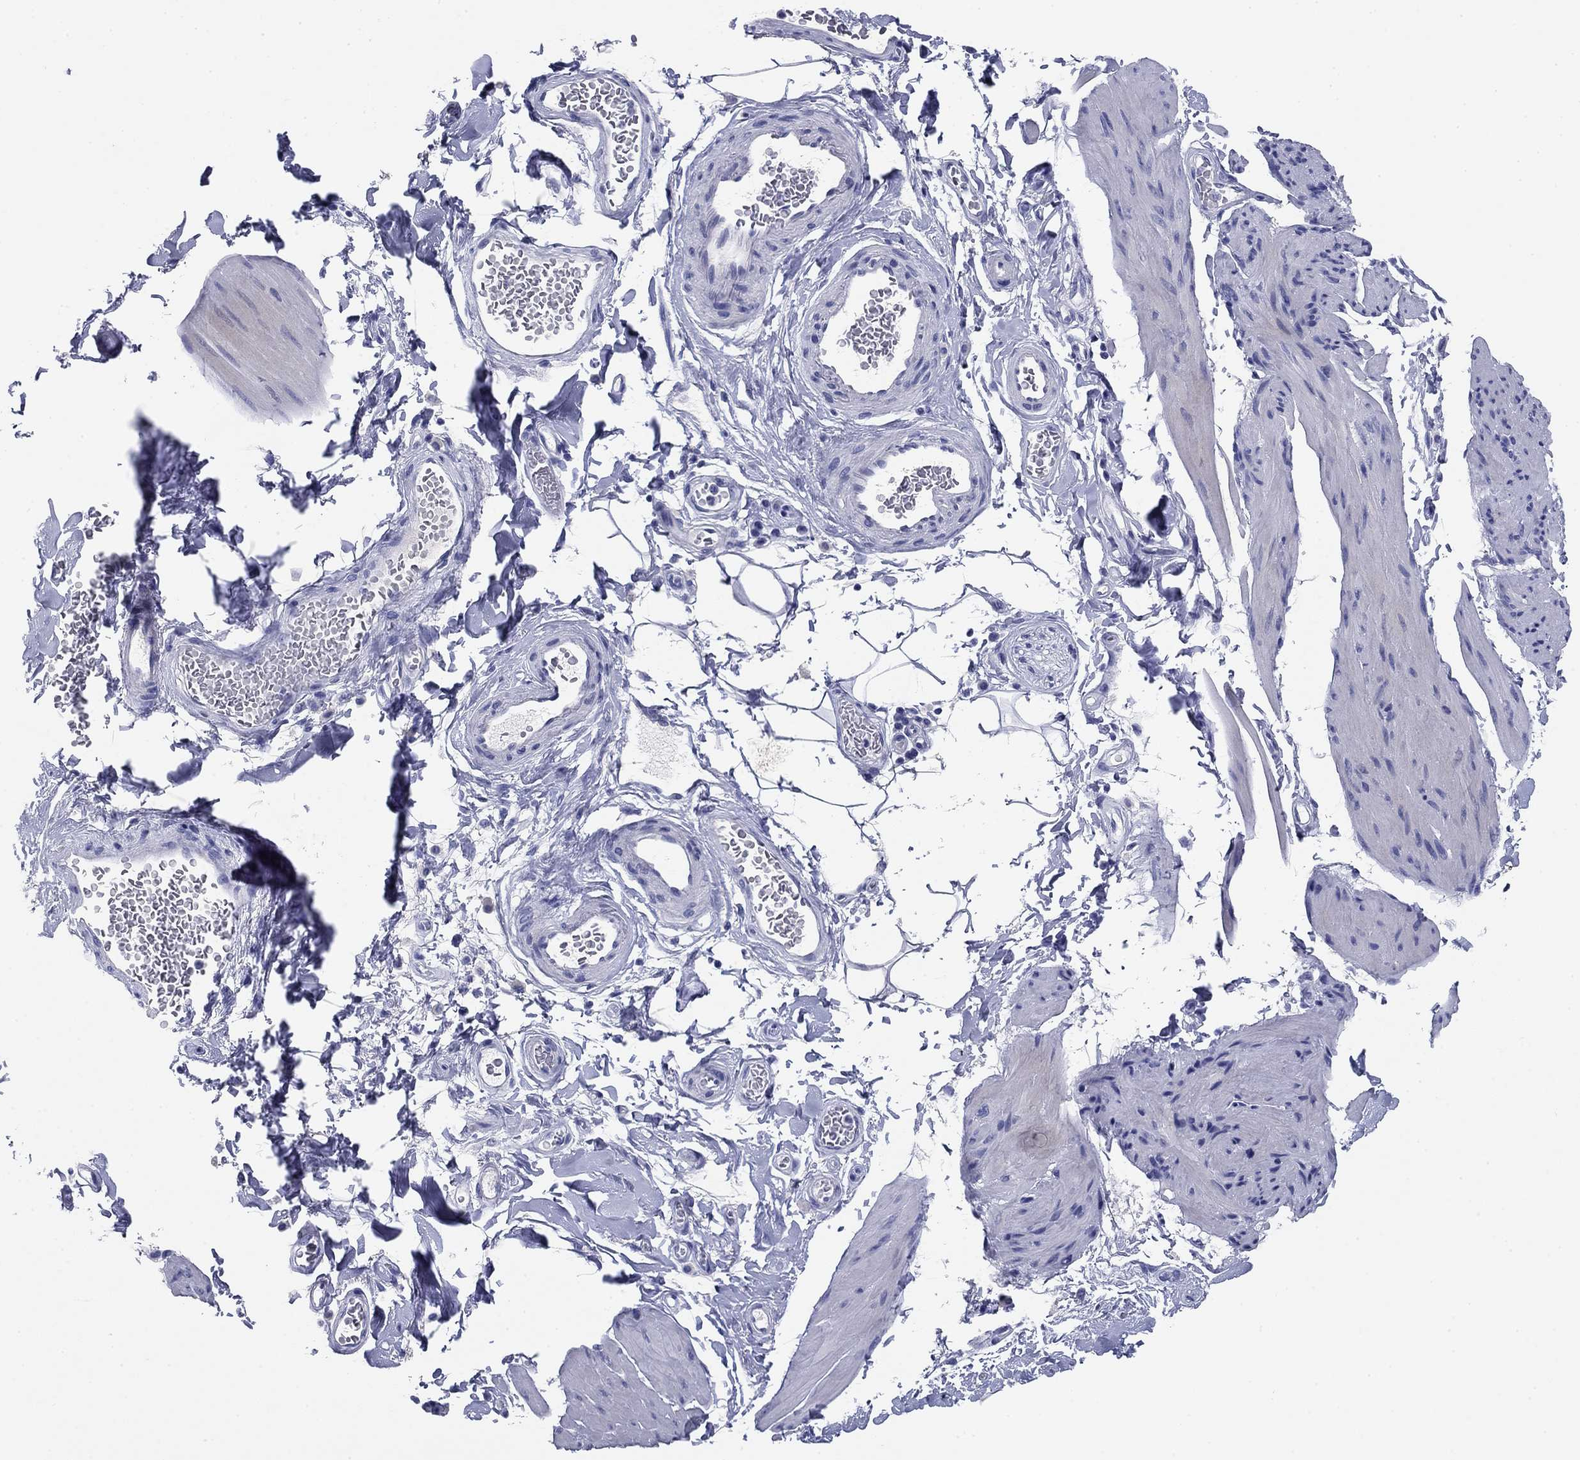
{"staining": {"intensity": "negative", "quantity": "none", "location": "none"}, "tissue": "smooth muscle", "cell_type": "Smooth muscle cells", "image_type": "normal", "snomed": [{"axis": "morphology", "description": "Normal tissue, NOS"}, {"axis": "topography", "description": "Adipose tissue"}, {"axis": "topography", "description": "Smooth muscle"}, {"axis": "topography", "description": "Peripheral nerve tissue"}], "caption": "IHC of benign human smooth muscle displays no positivity in smooth muscle cells.", "gene": "KCNH1", "patient": {"sex": "male", "age": 83}}